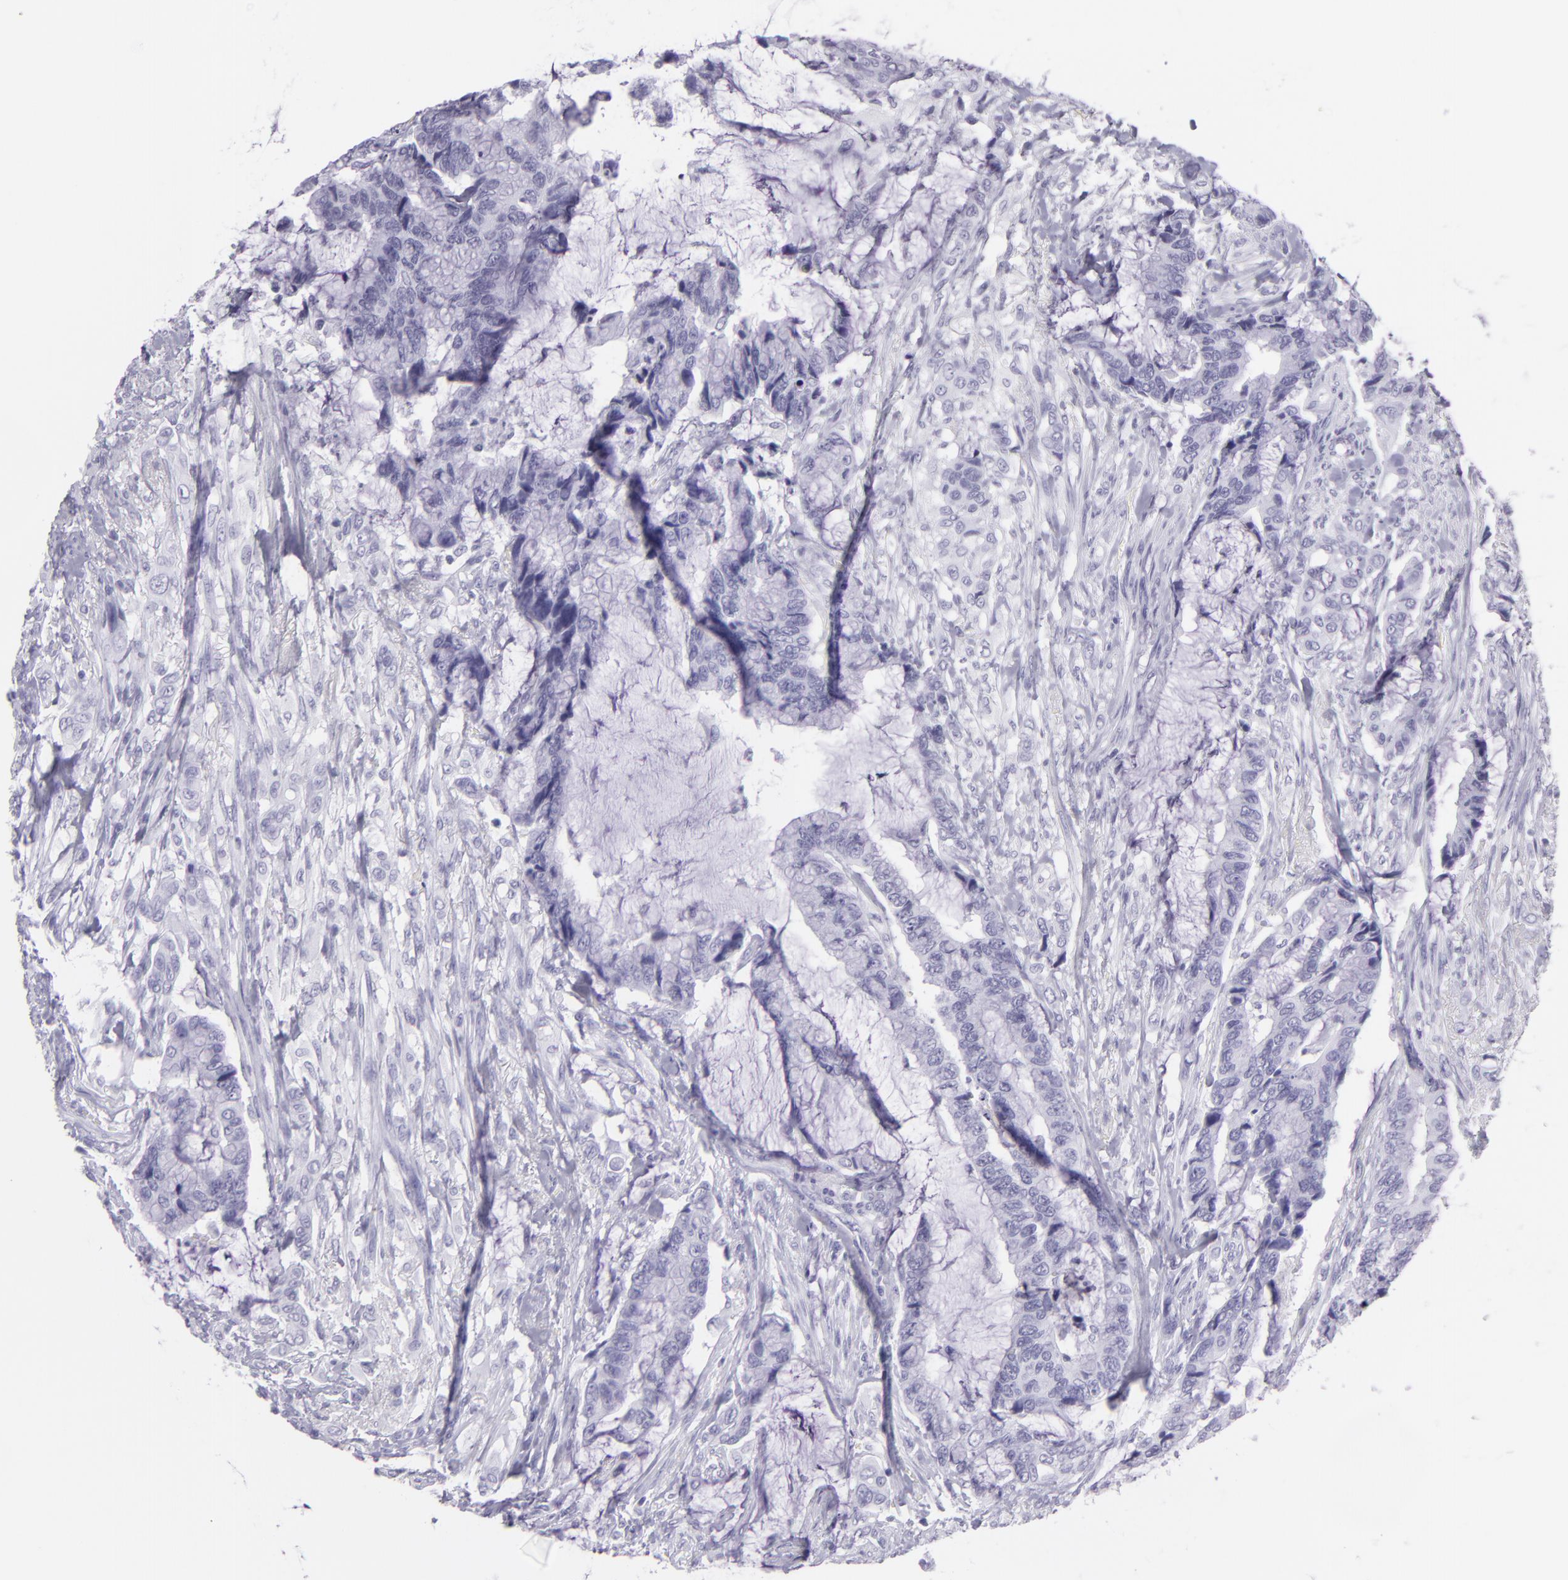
{"staining": {"intensity": "negative", "quantity": "none", "location": "none"}, "tissue": "colorectal cancer", "cell_type": "Tumor cells", "image_type": "cancer", "snomed": [{"axis": "morphology", "description": "Adenocarcinoma, NOS"}, {"axis": "topography", "description": "Rectum"}], "caption": "The IHC photomicrograph has no significant positivity in tumor cells of colorectal adenocarcinoma tissue. (DAB immunohistochemistry with hematoxylin counter stain).", "gene": "MUC6", "patient": {"sex": "female", "age": 59}}